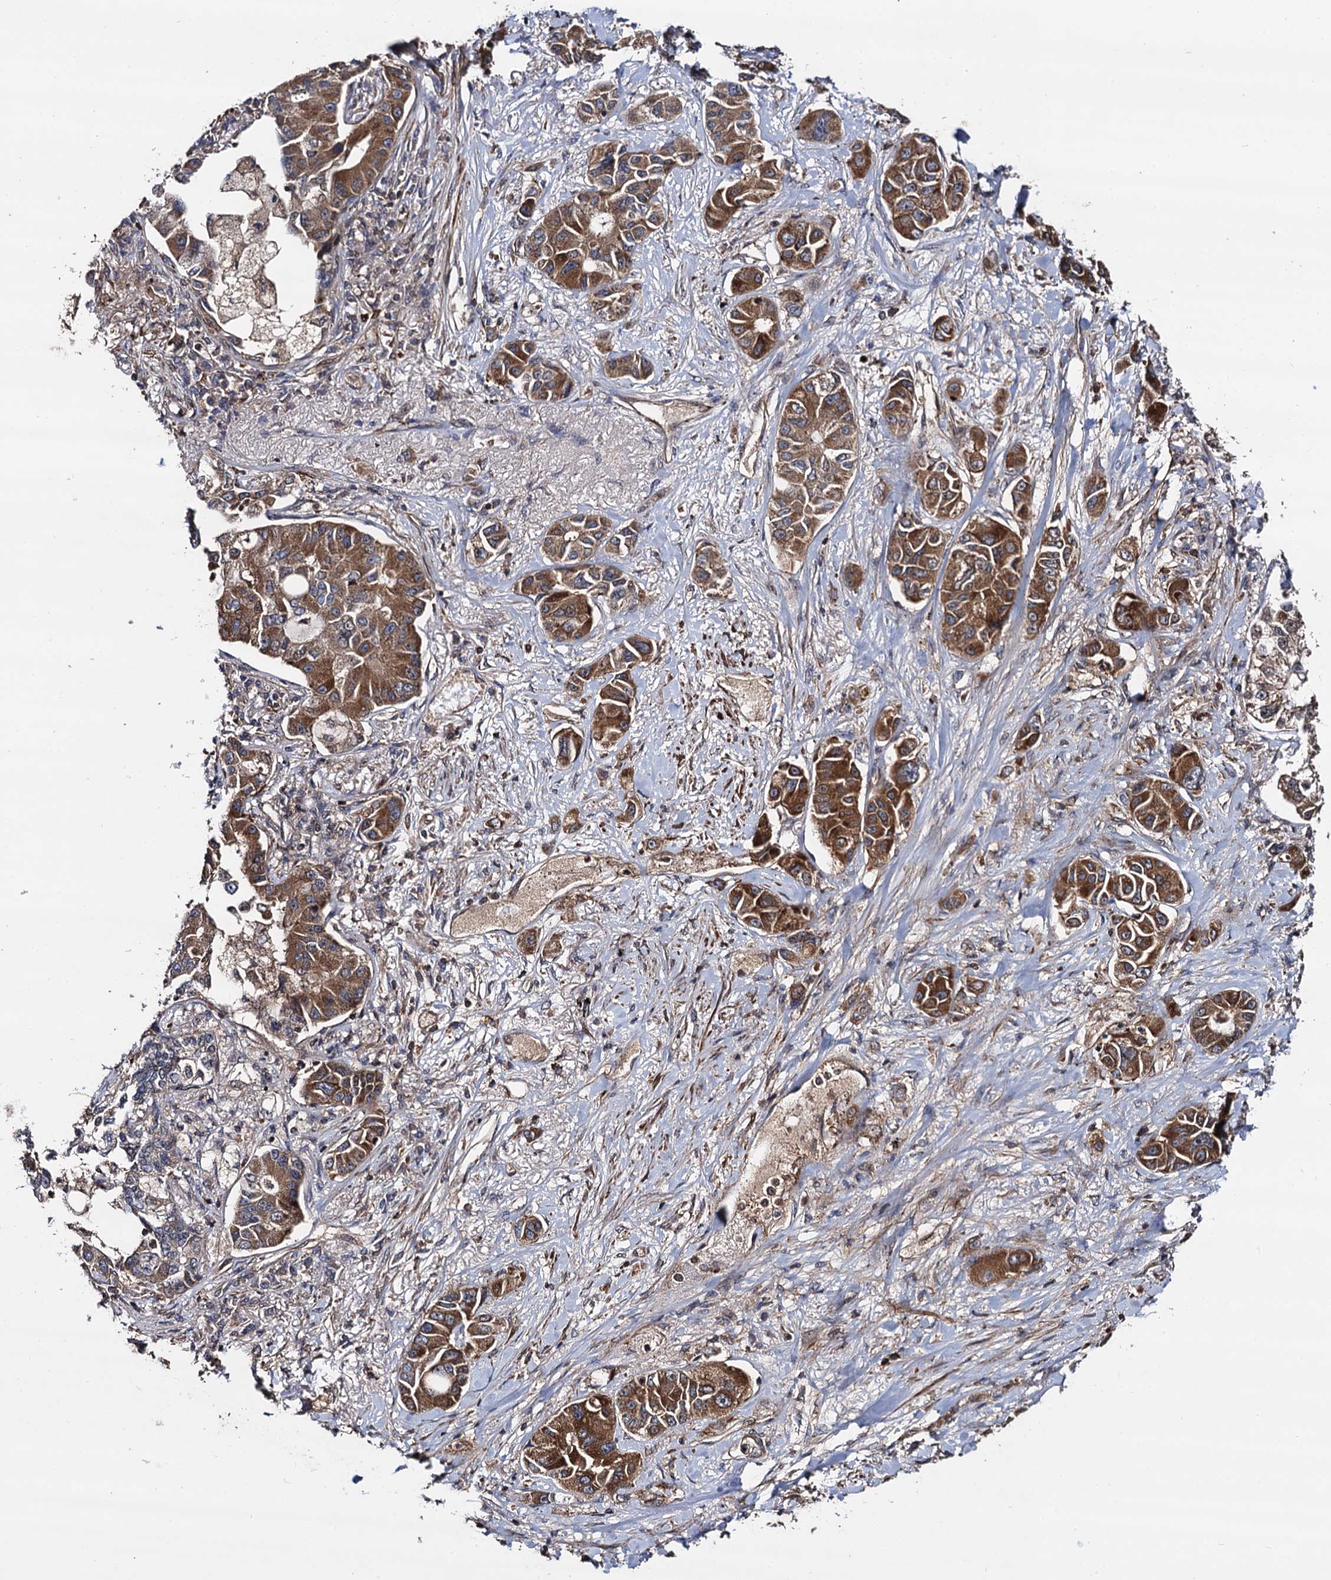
{"staining": {"intensity": "moderate", "quantity": ">75%", "location": "cytoplasmic/membranous"}, "tissue": "lung cancer", "cell_type": "Tumor cells", "image_type": "cancer", "snomed": [{"axis": "morphology", "description": "Adenocarcinoma, NOS"}, {"axis": "topography", "description": "Lung"}], "caption": "This micrograph displays IHC staining of human lung cancer, with medium moderate cytoplasmic/membranous expression in about >75% of tumor cells.", "gene": "BORA", "patient": {"sex": "male", "age": 49}}